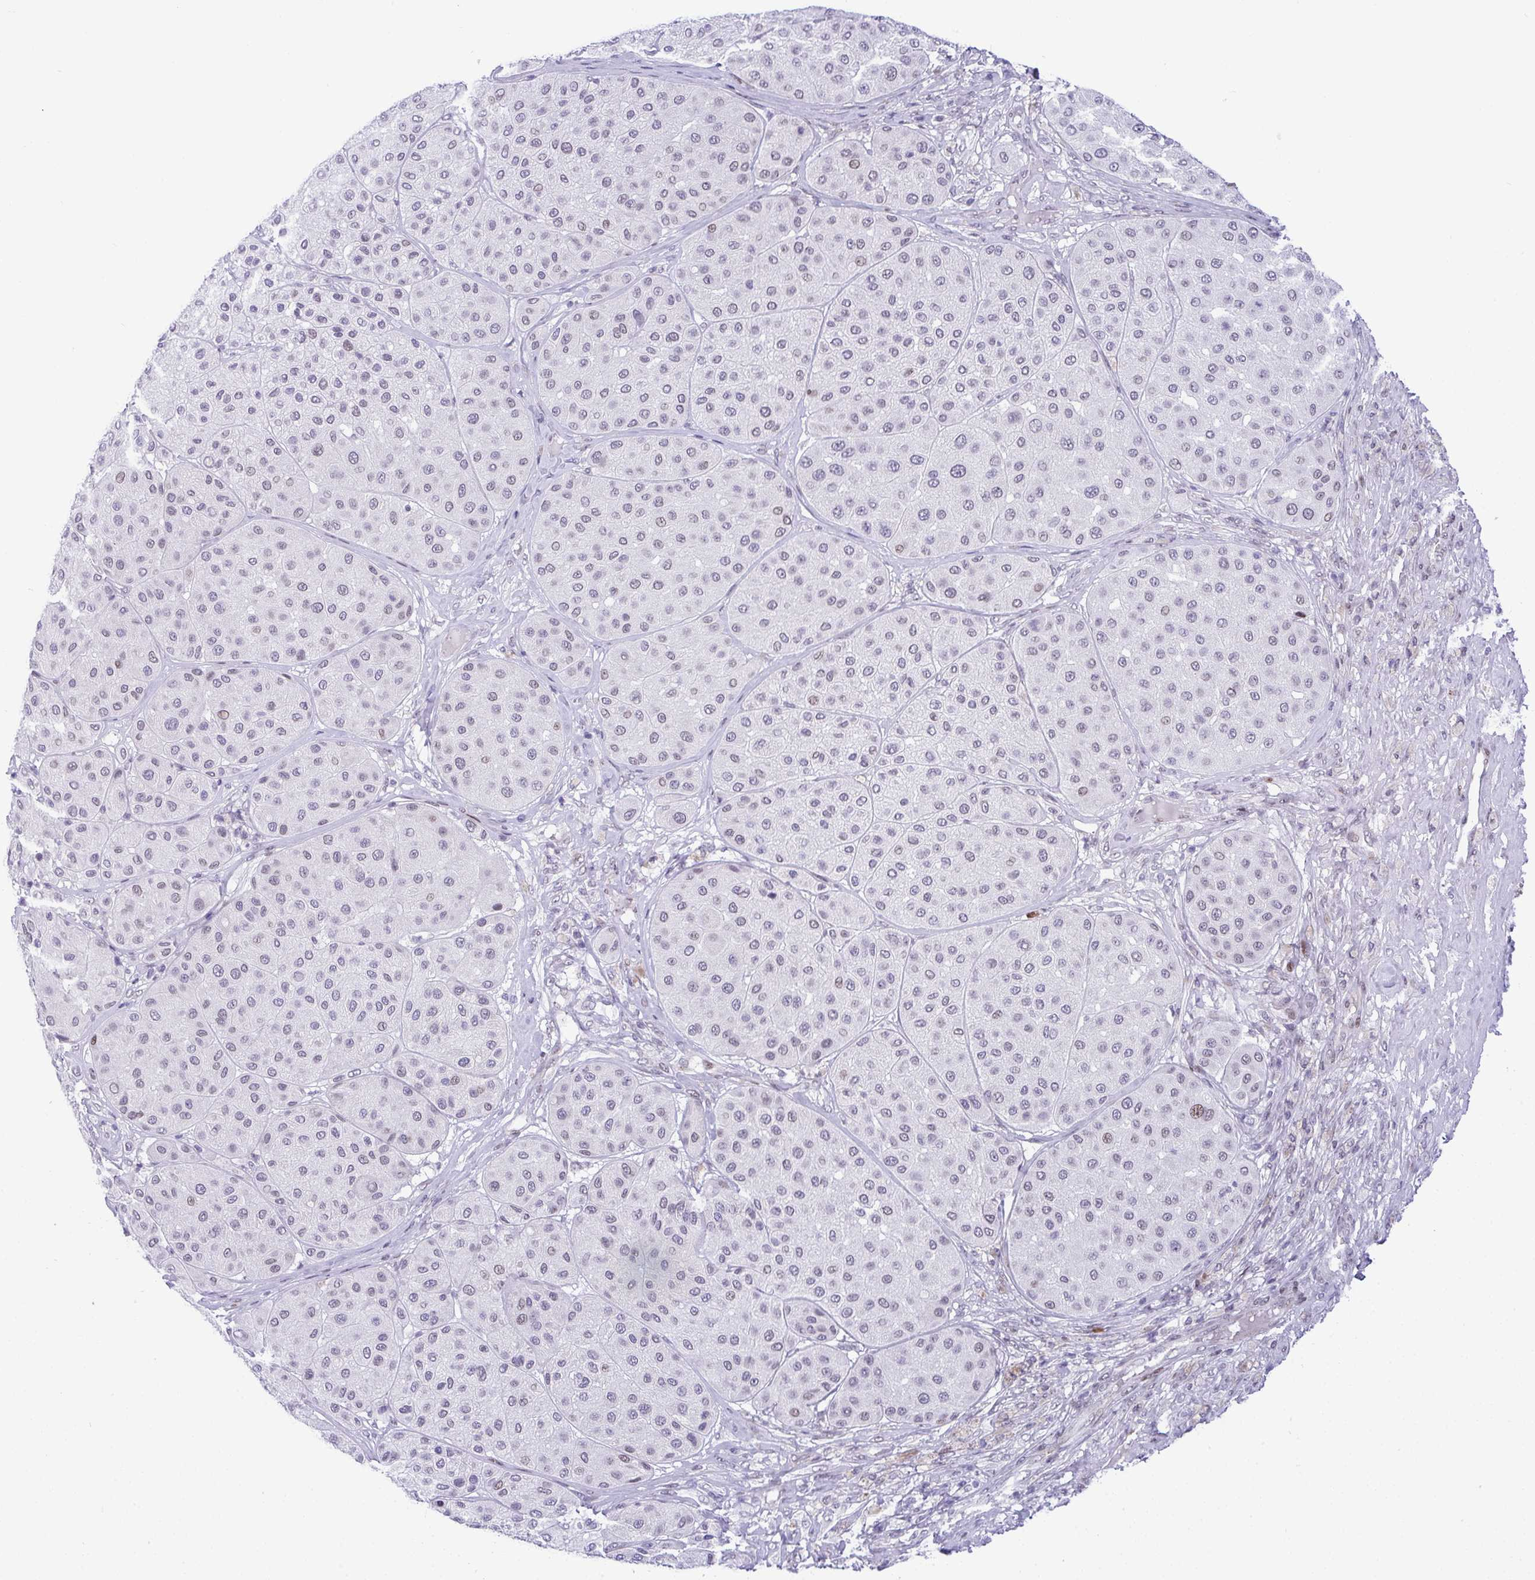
{"staining": {"intensity": "weak", "quantity": "<25%", "location": "nuclear"}, "tissue": "melanoma", "cell_type": "Tumor cells", "image_type": "cancer", "snomed": [{"axis": "morphology", "description": "Malignant melanoma, Metastatic site"}, {"axis": "topography", "description": "Smooth muscle"}], "caption": "An image of human melanoma is negative for staining in tumor cells.", "gene": "ZFHX3", "patient": {"sex": "male", "age": 41}}